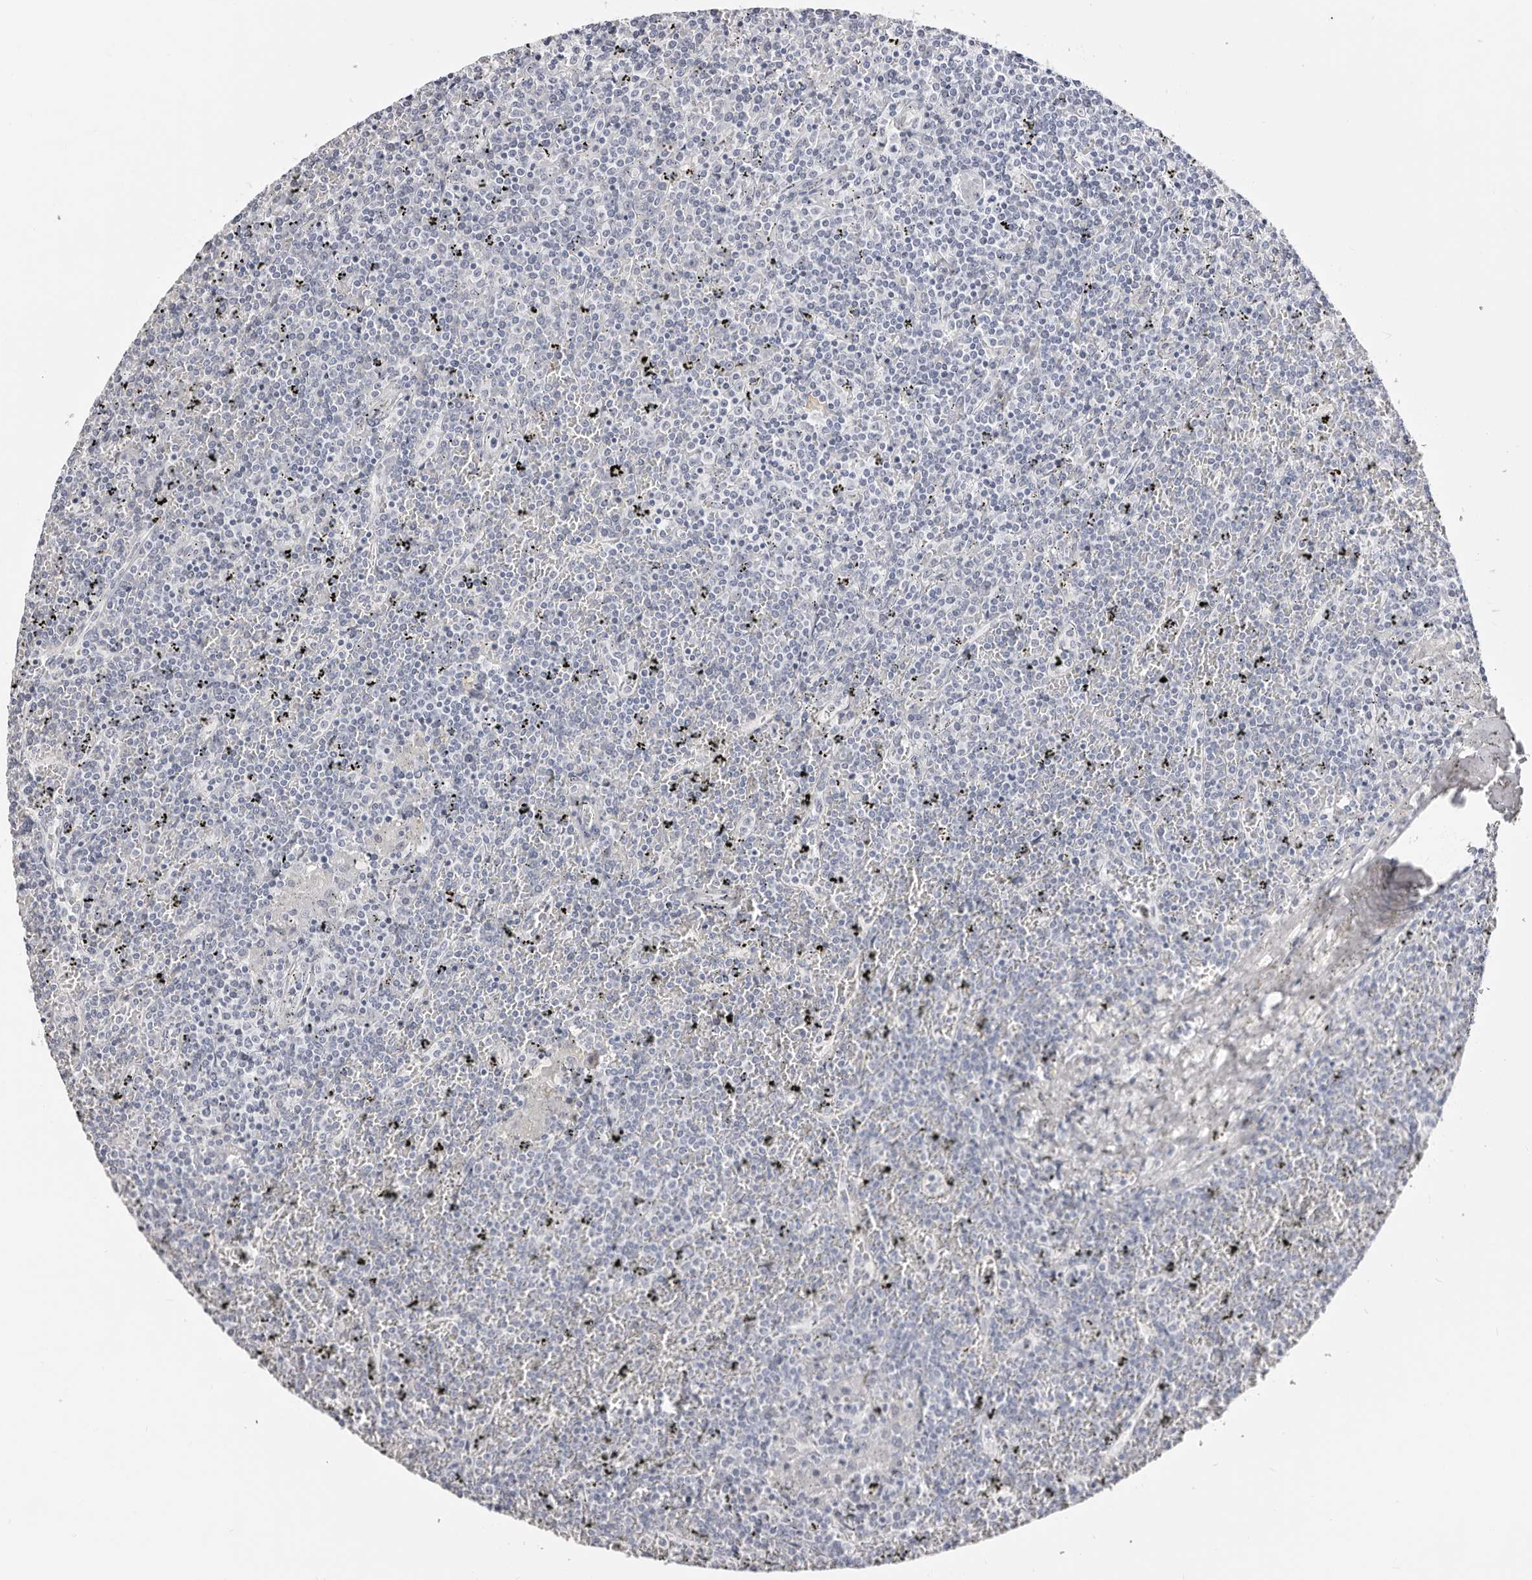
{"staining": {"intensity": "negative", "quantity": "none", "location": "none"}, "tissue": "lymphoma", "cell_type": "Tumor cells", "image_type": "cancer", "snomed": [{"axis": "morphology", "description": "Malignant lymphoma, non-Hodgkin's type, Low grade"}, {"axis": "topography", "description": "Spleen"}], "caption": "Immunohistochemical staining of lymphoma shows no significant positivity in tumor cells.", "gene": "AKNAD1", "patient": {"sex": "female", "age": 19}}